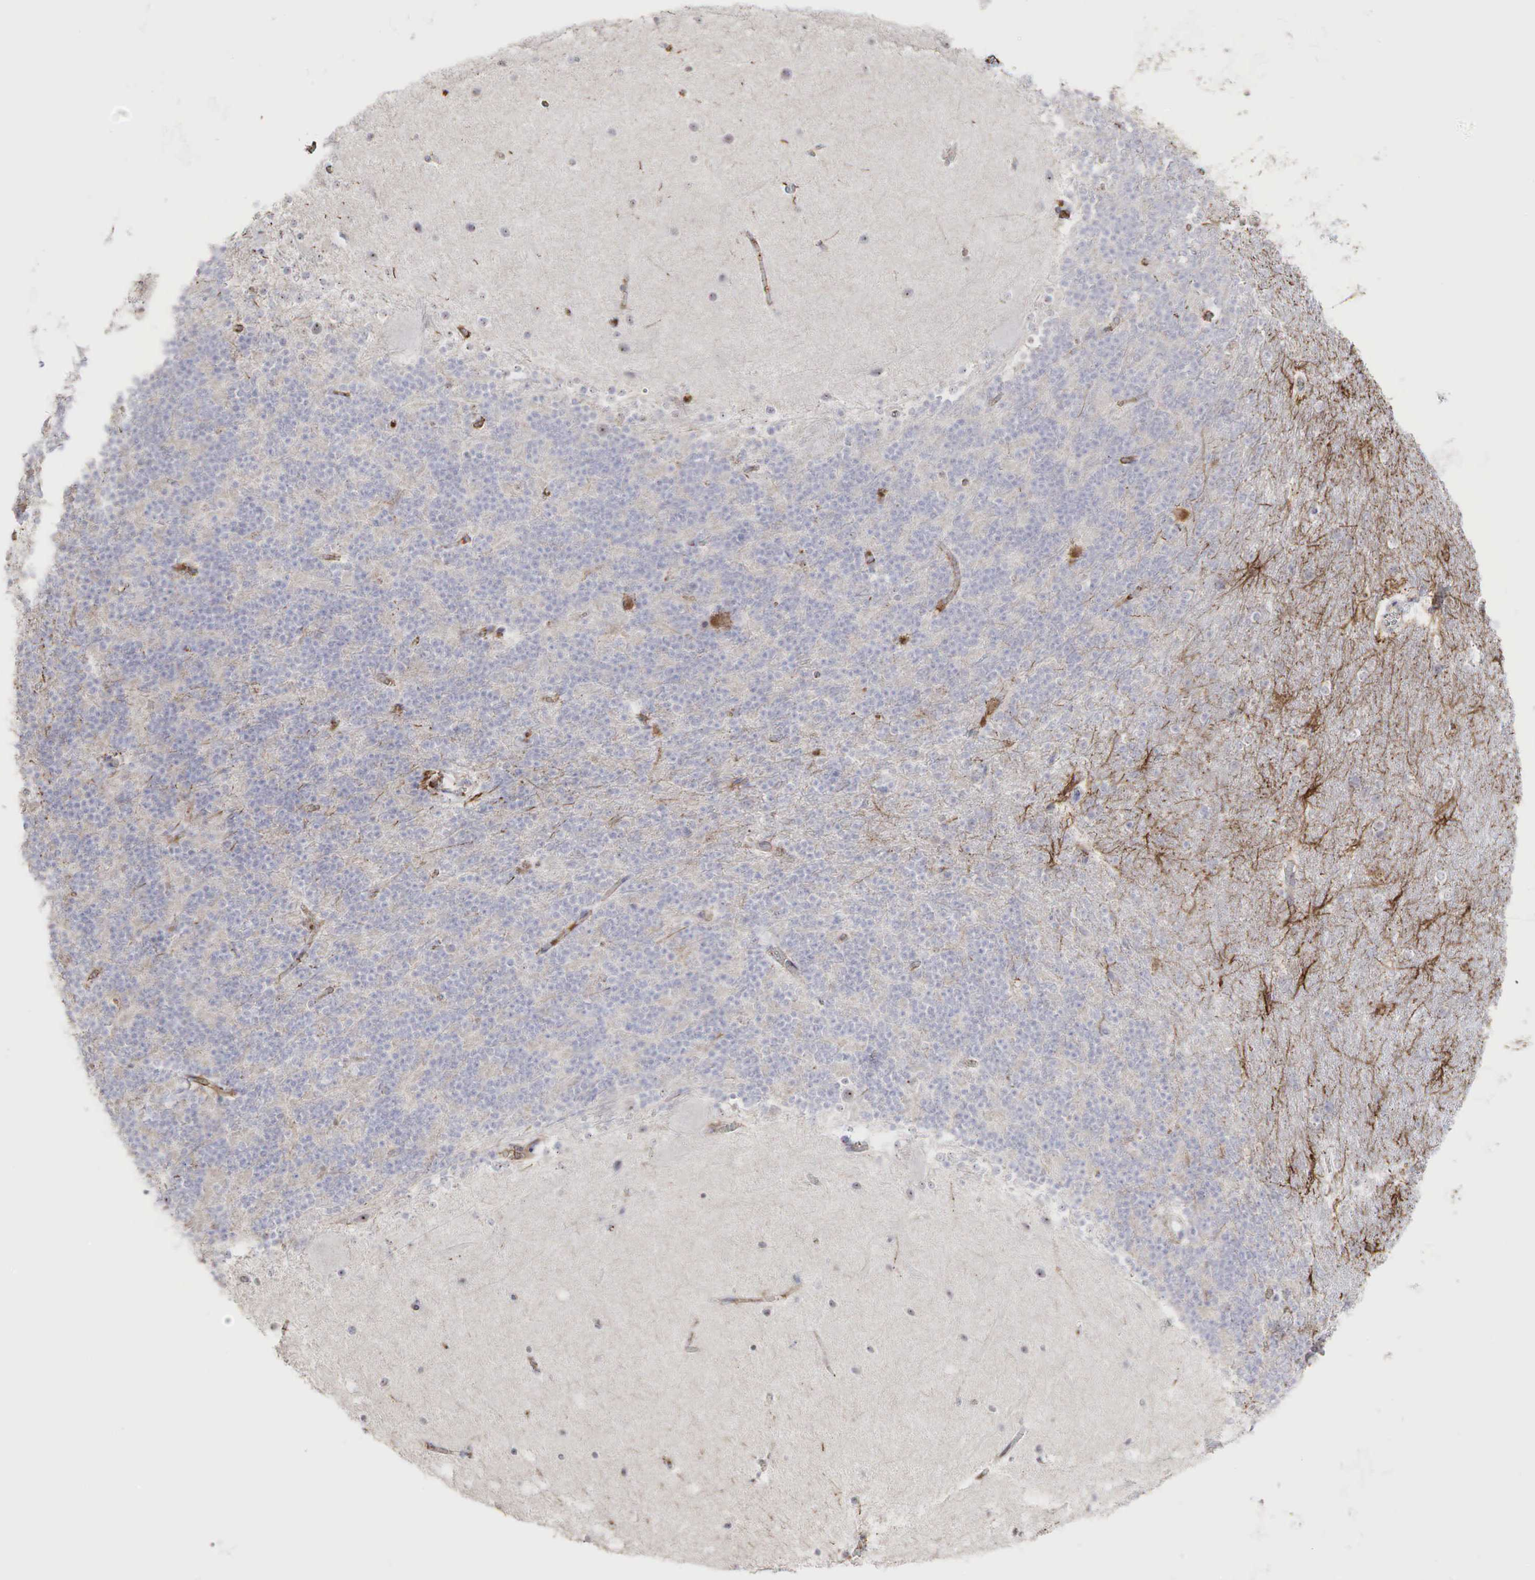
{"staining": {"intensity": "negative", "quantity": "none", "location": "none"}, "tissue": "cerebellum", "cell_type": "Cells in granular layer", "image_type": "normal", "snomed": [{"axis": "morphology", "description": "Normal tissue, NOS"}, {"axis": "topography", "description": "Cerebellum"}], "caption": "Cells in granular layer are negative for protein expression in unremarkable human cerebellum. (Brightfield microscopy of DAB (3,3'-diaminobenzidine) IHC at high magnification).", "gene": "DKC1", "patient": {"sex": "female", "age": 54}}